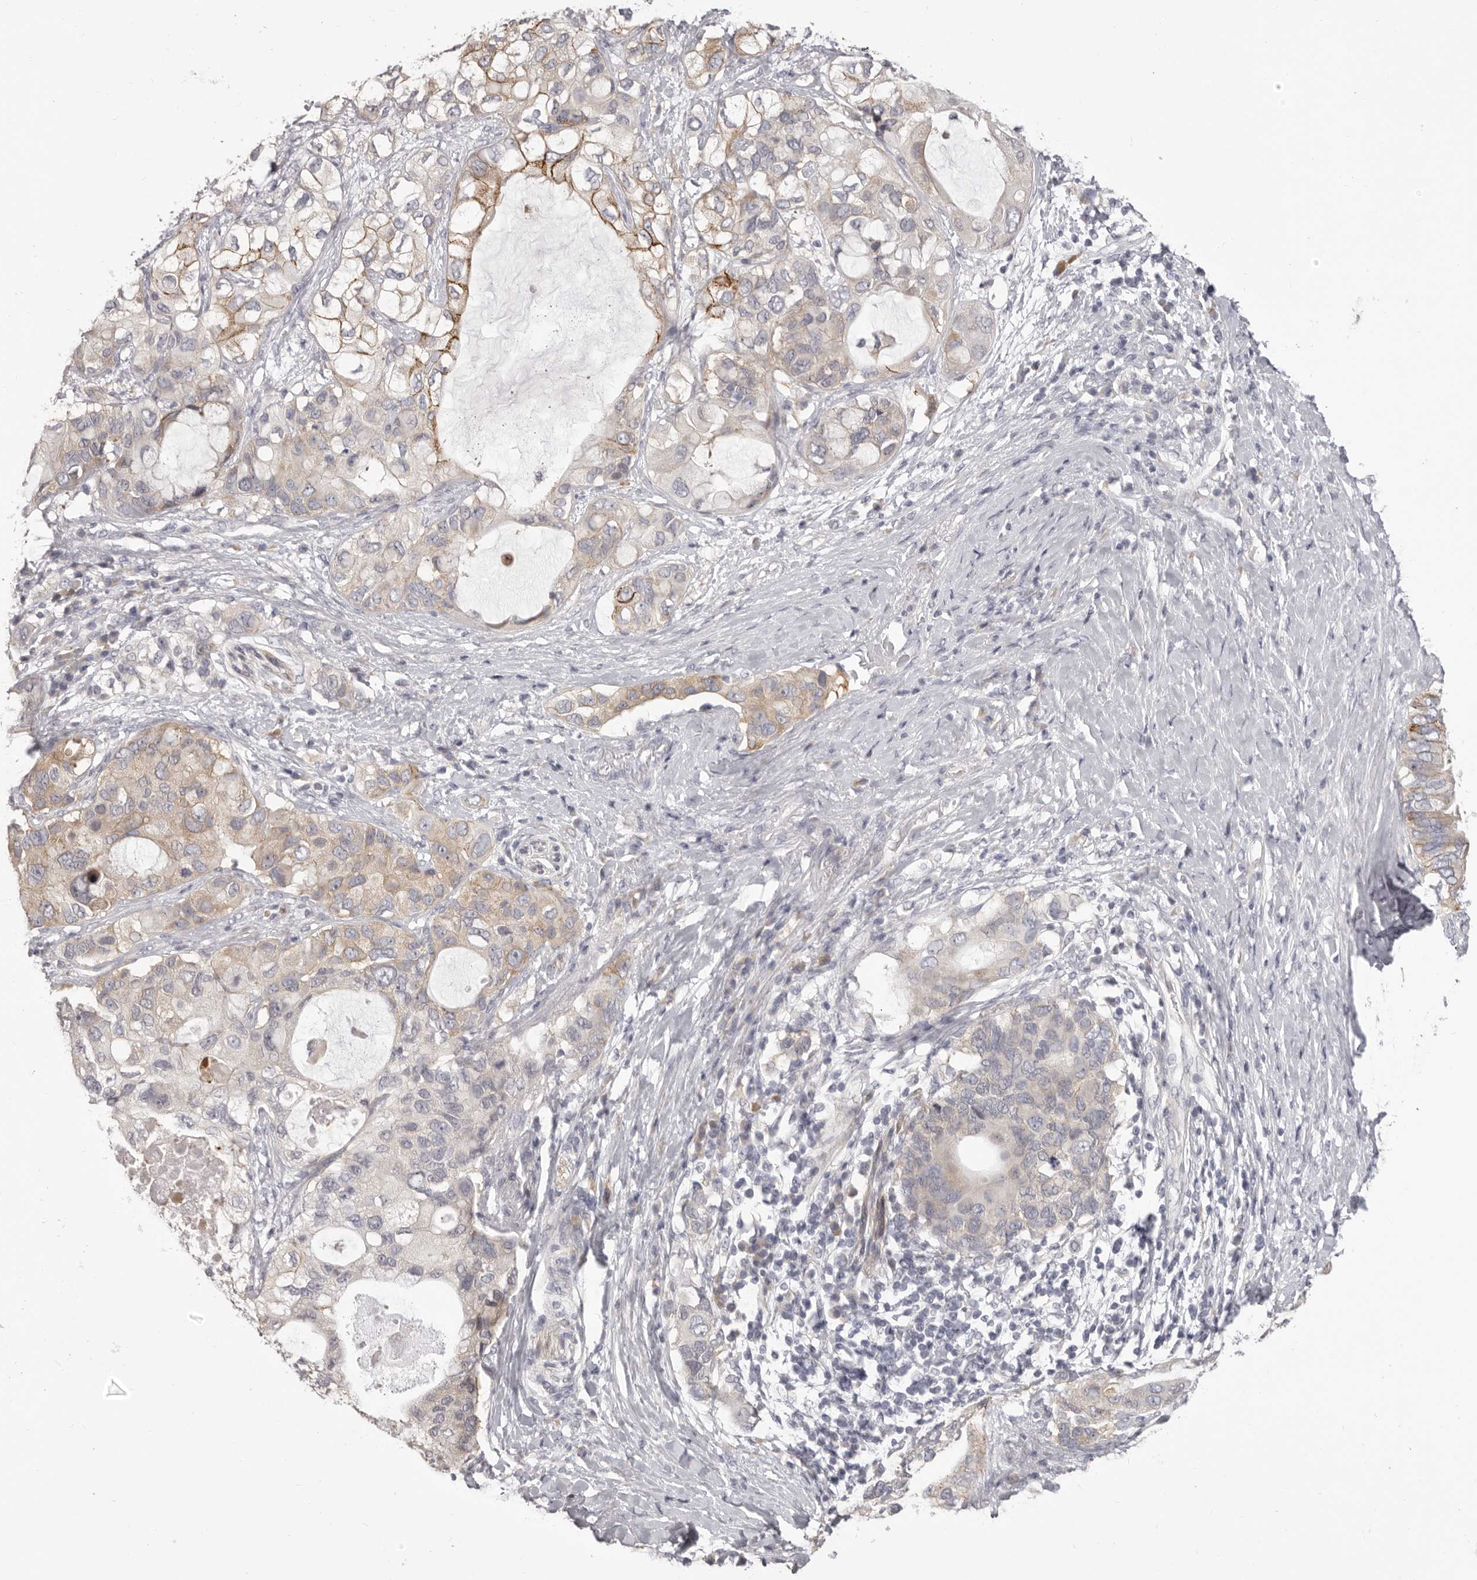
{"staining": {"intensity": "moderate", "quantity": "<25%", "location": "cytoplasmic/membranous"}, "tissue": "pancreatic cancer", "cell_type": "Tumor cells", "image_type": "cancer", "snomed": [{"axis": "morphology", "description": "Adenocarcinoma, NOS"}, {"axis": "topography", "description": "Pancreas"}], "caption": "This is an image of immunohistochemistry (IHC) staining of pancreatic adenocarcinoma, which shows moderate staining in the cytoplasmic/membranous of tumor cells.", "gene": "OTUD3", "patient": {"sex": "female", "age": 56}}